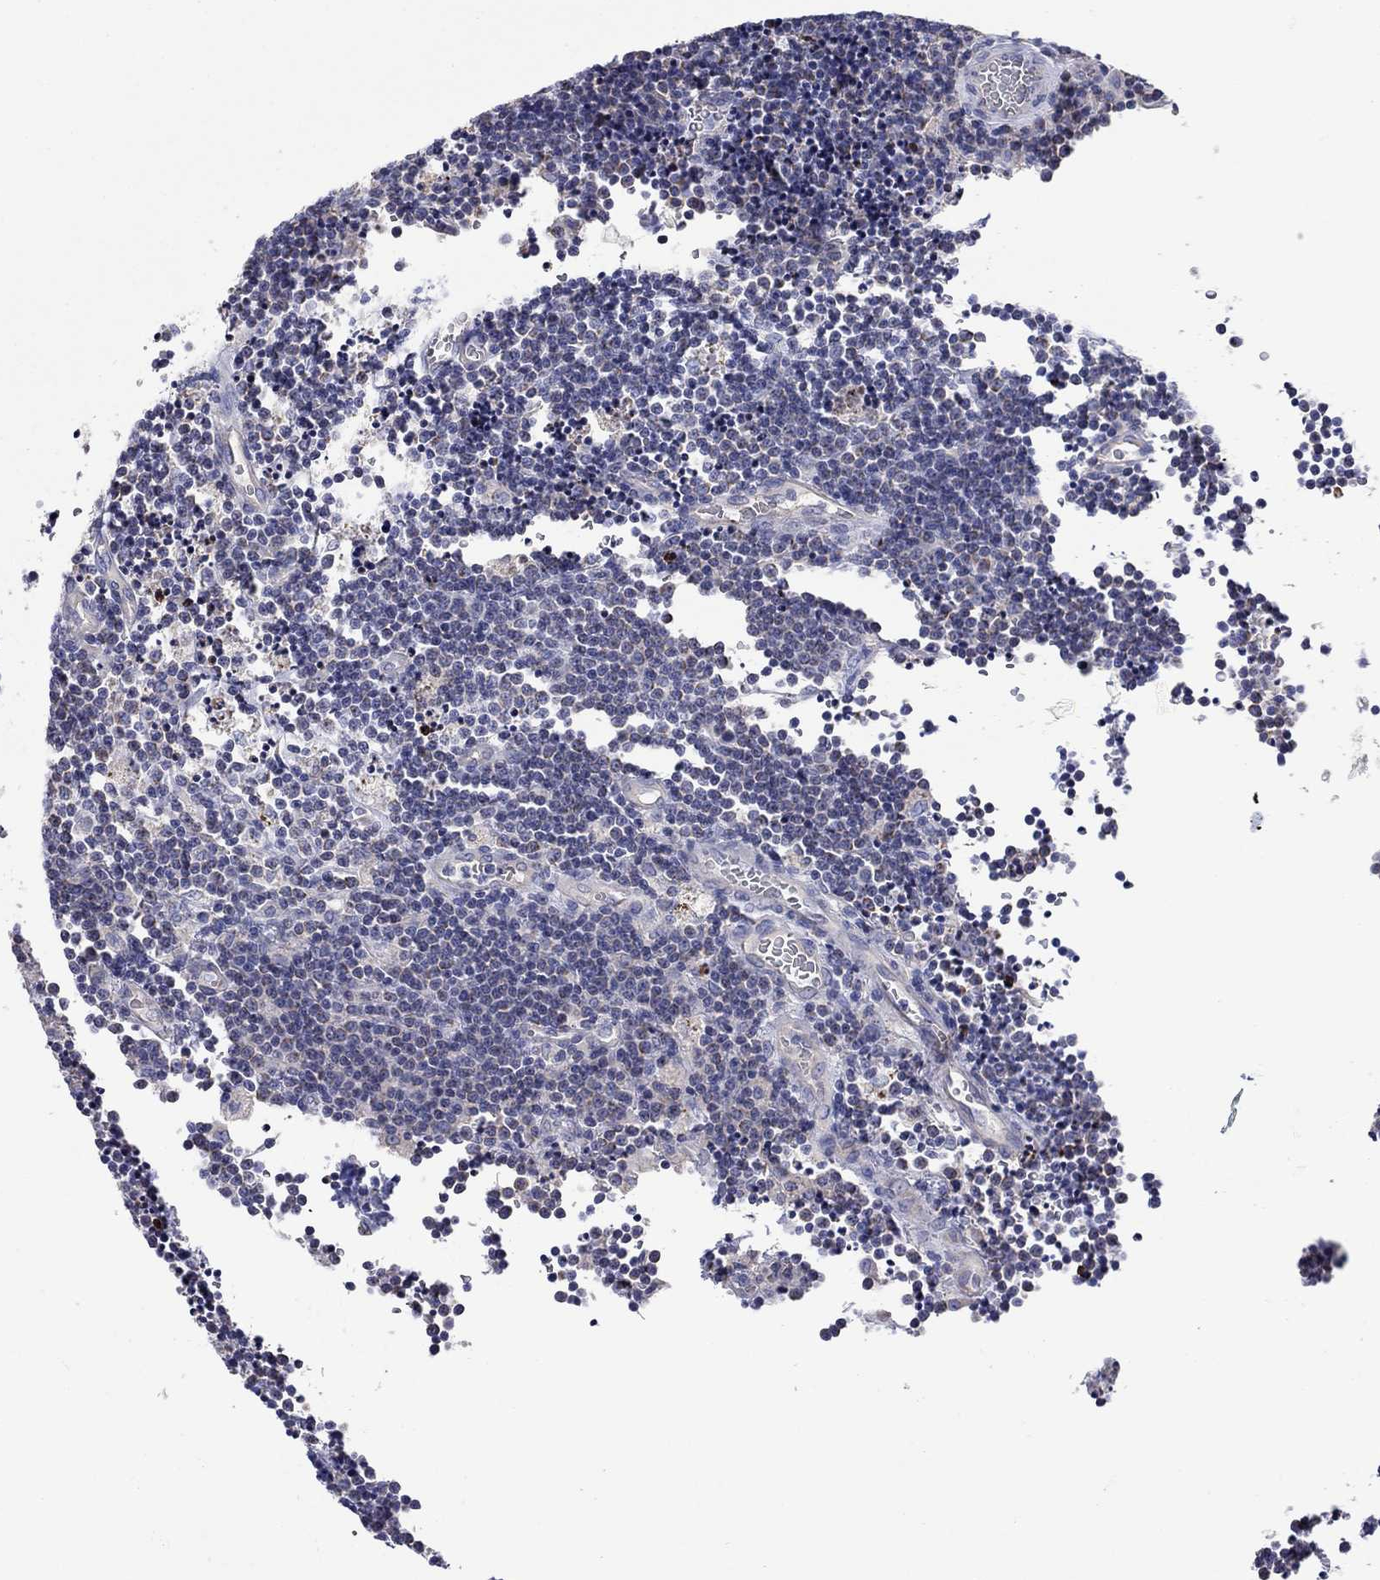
{"staining": {"intensity": "negative", "quantity": "none", "location": "none"}, "tissue": "lymphoma", "cell_type": "Tumor cells", "image_type": "cancer", "snomed": [{"axis": "morphology", "description": "Malignant lymphoma, non-Hodgkin's type, Low grade"}, {"axis": "topography", "description": "Brain"}], "caption": "The immunohistochemistry micrograph has no significant positivity in tumor cells of malignant lymphoma, non-Hodgkin's type (low-grade) tissue.", "gene": "CLVS1", "patient": {"sex": "female", "age": 66}}